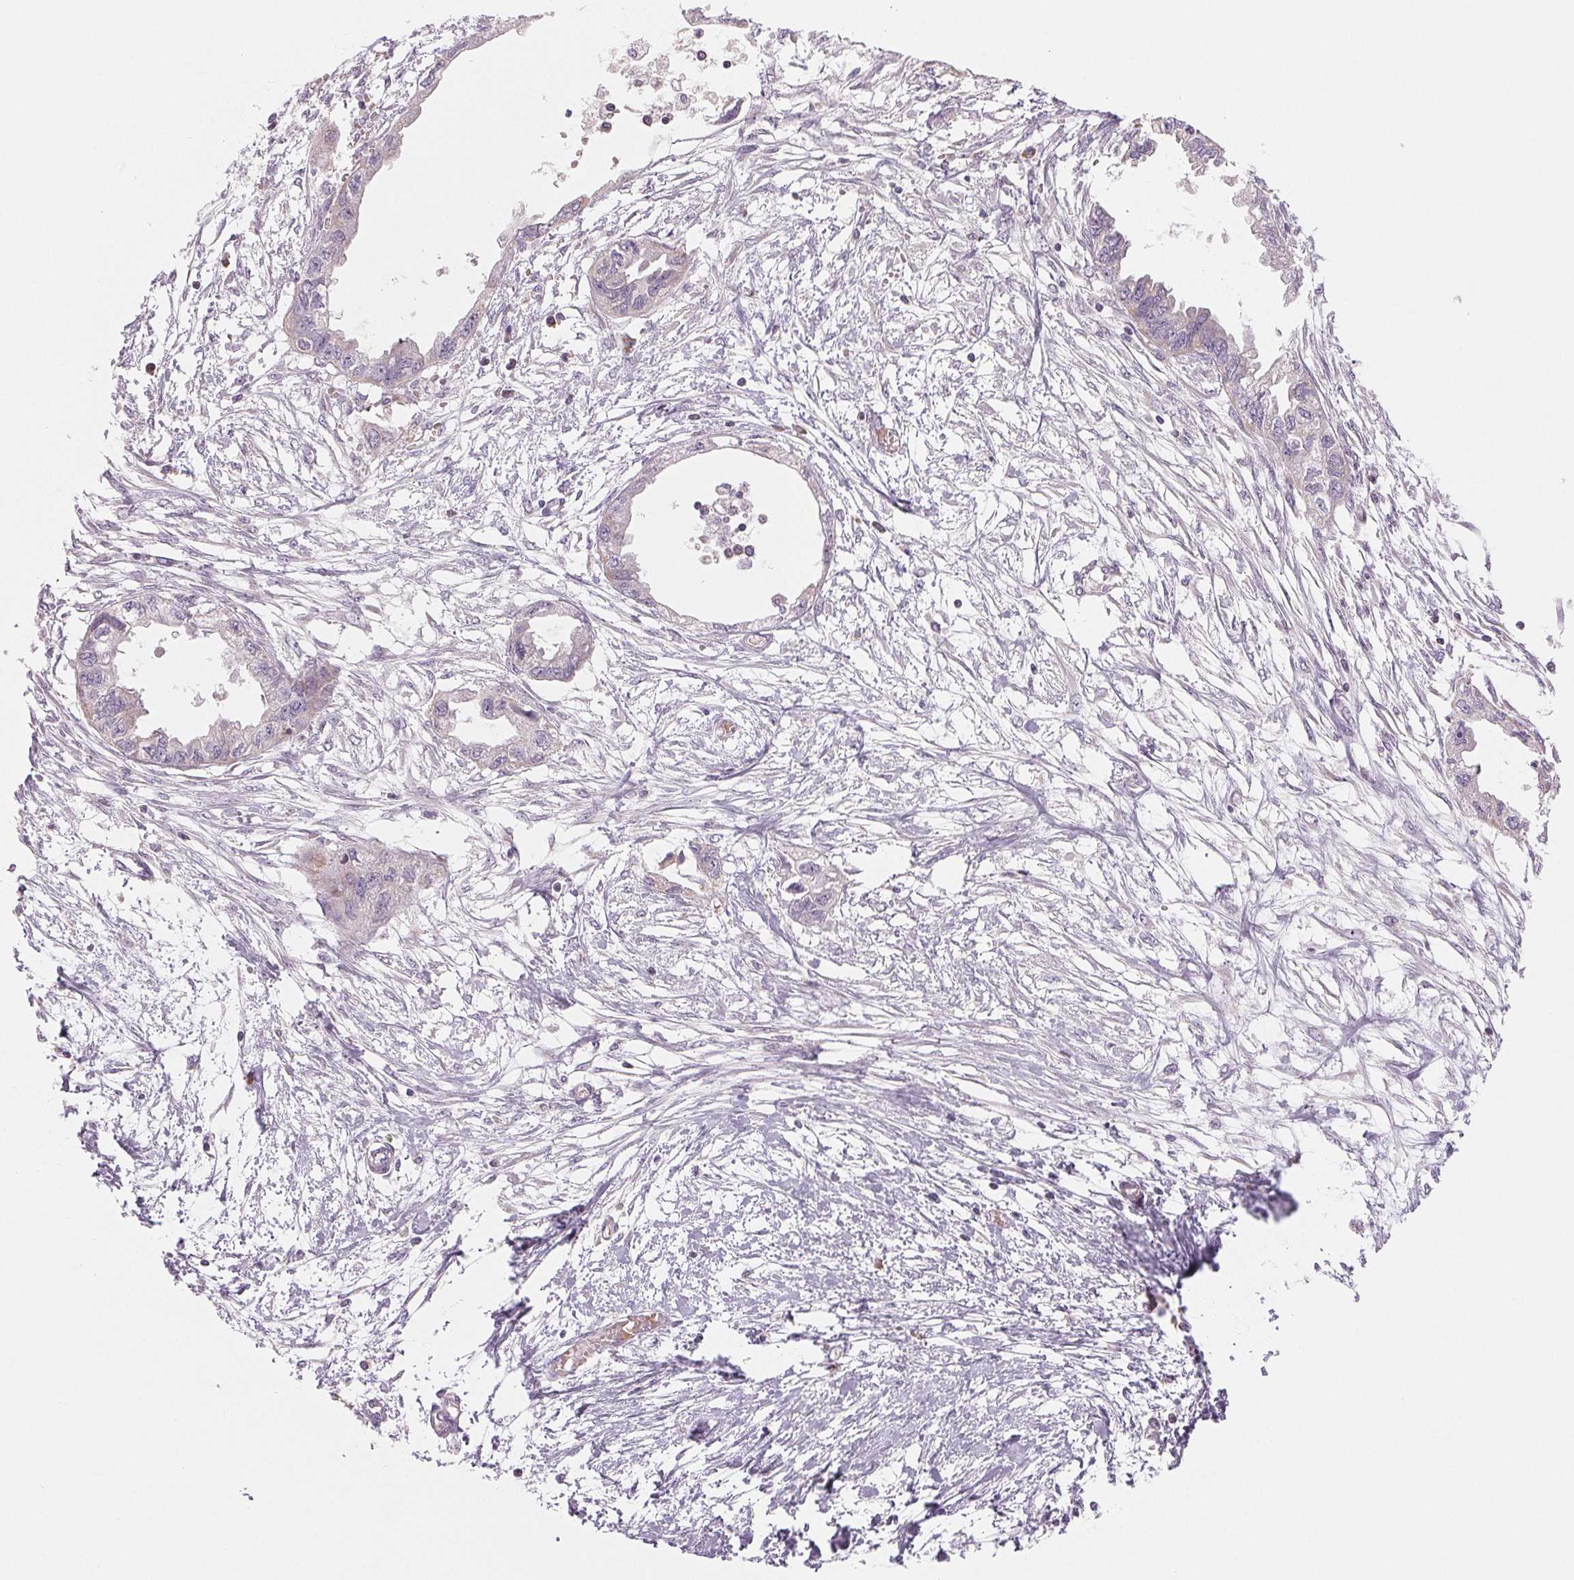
{"staining": {"intensity": "negative", "quantity": "none", "location": "none"}, "tissue": "endometrial cancer", "cell_type": "Tumor cells", "image_type": "cancer", "snomed": [{"axis": "morphology", "description": "Adenocarcinoma, NOS"}, {"axis": "morphology", "description": "Adenocarcinoma, metastatic, NOS"}, {"axis": "topography", "description": "Adipose tissue"}, {"axis": "topography", "description": "Endometrium"}], "caption": "A histopathology image of metastatic adenocarcinoma (endometrial) stained for a protein demonstrates no brown staining in tumor cells. Brightfield microscopy of immunohistochemistry (IHC) stained with DAB (3,3'-diaminobenzidine) (brown) and hematoxylin (blue), captured at high magnification.", "gene": "HINT2", "patient": {"sex": "female", "age": 67}}